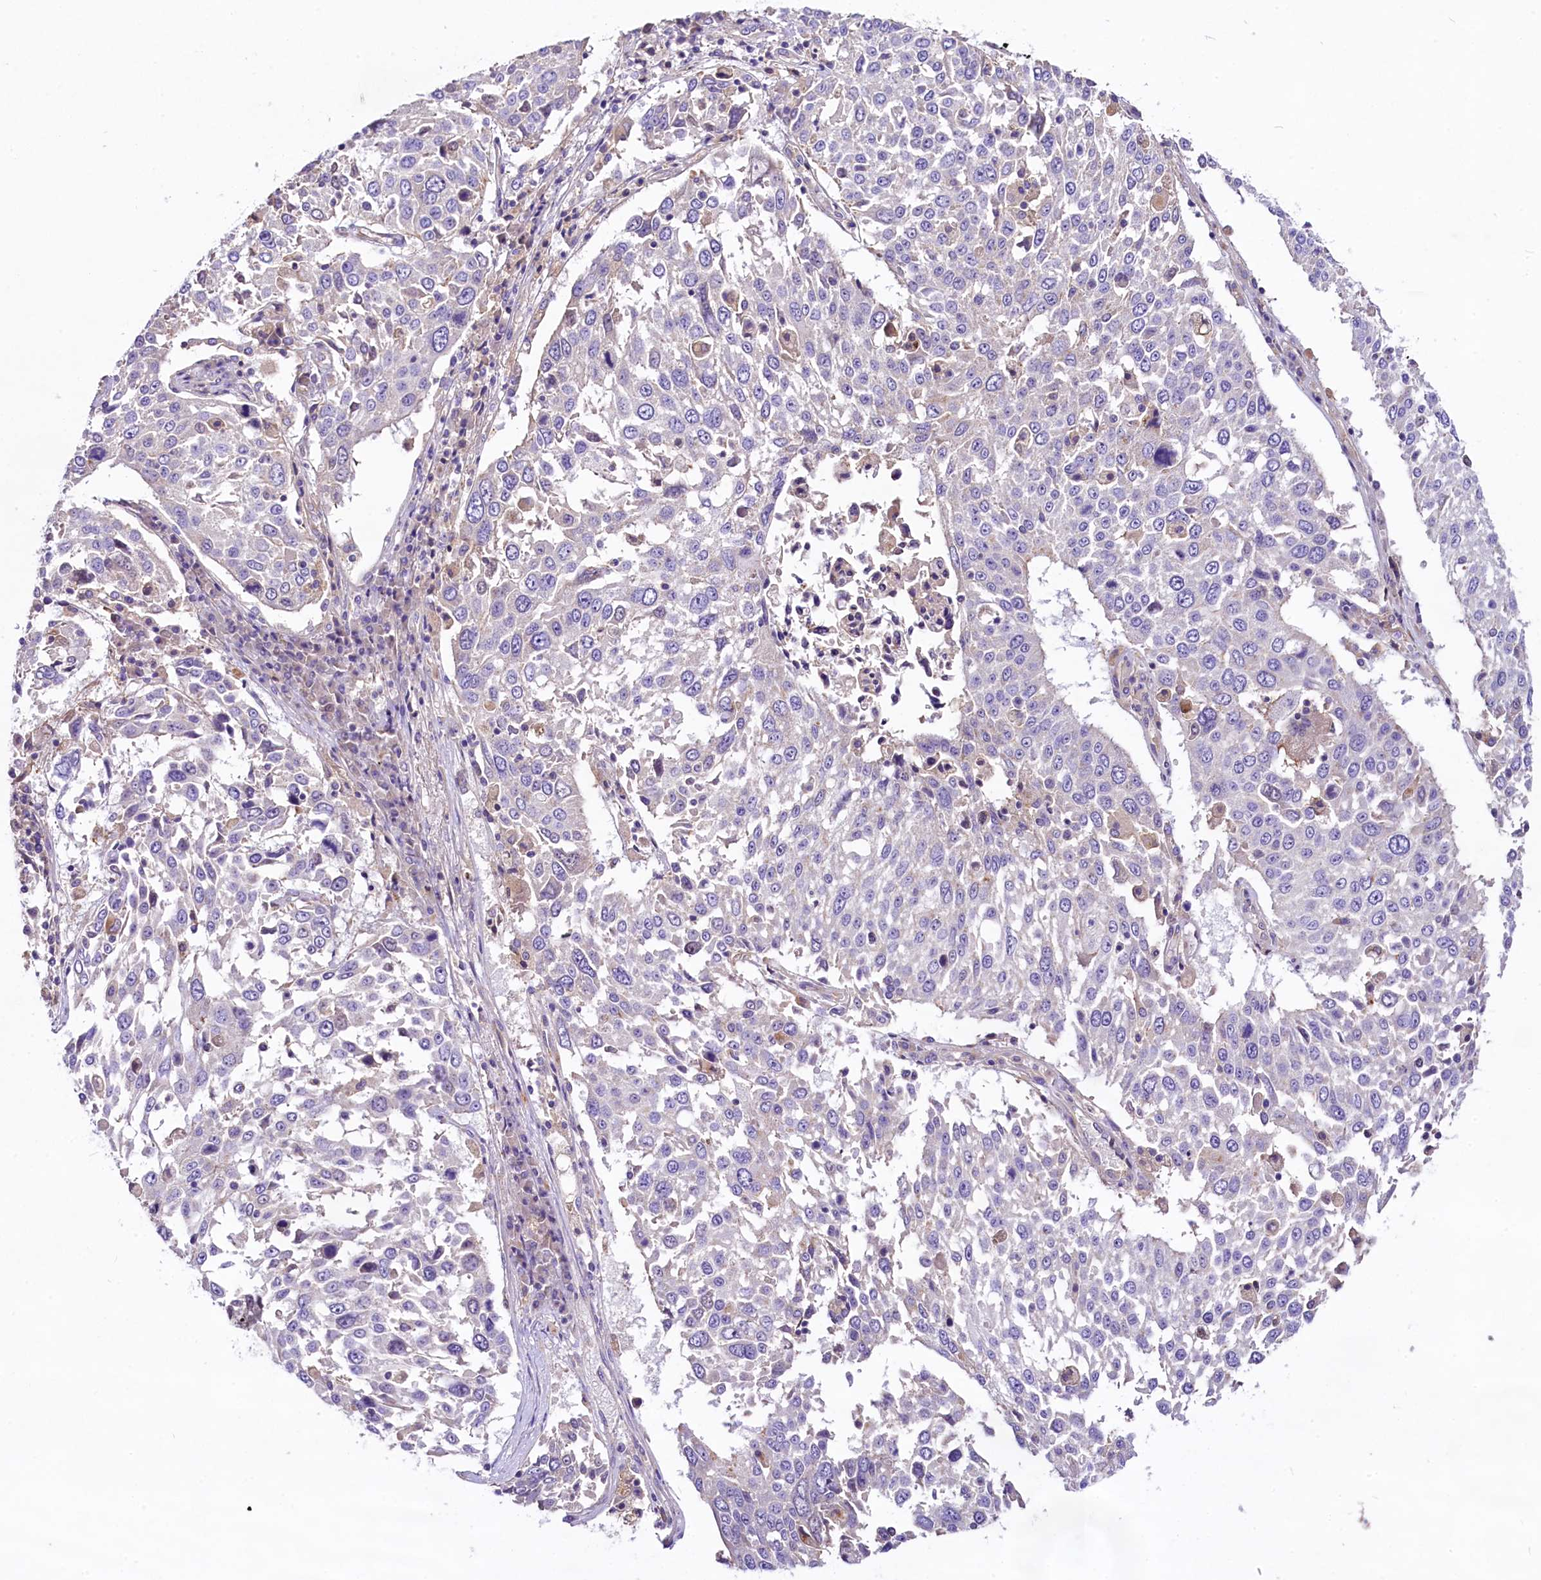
{"staining": {"intensity": "negative", "quantity": "none", "location": "none"}, "tissue": "lung cancer", "cell_type": "Tumor cells", "image_type": "cancer", "snomed": [{"axis": "morphology", "description": "Squamous cell carcinoma, NOS"}, {"axis": "topography", "description": "Lung"}], "caption": "Immunohistochemical staining of human lung squamous cell carcinoma demonstrates no significant staining in tumor cells.", "gene": "PEMT", "patient": {"sex": "male", "age": 65}}